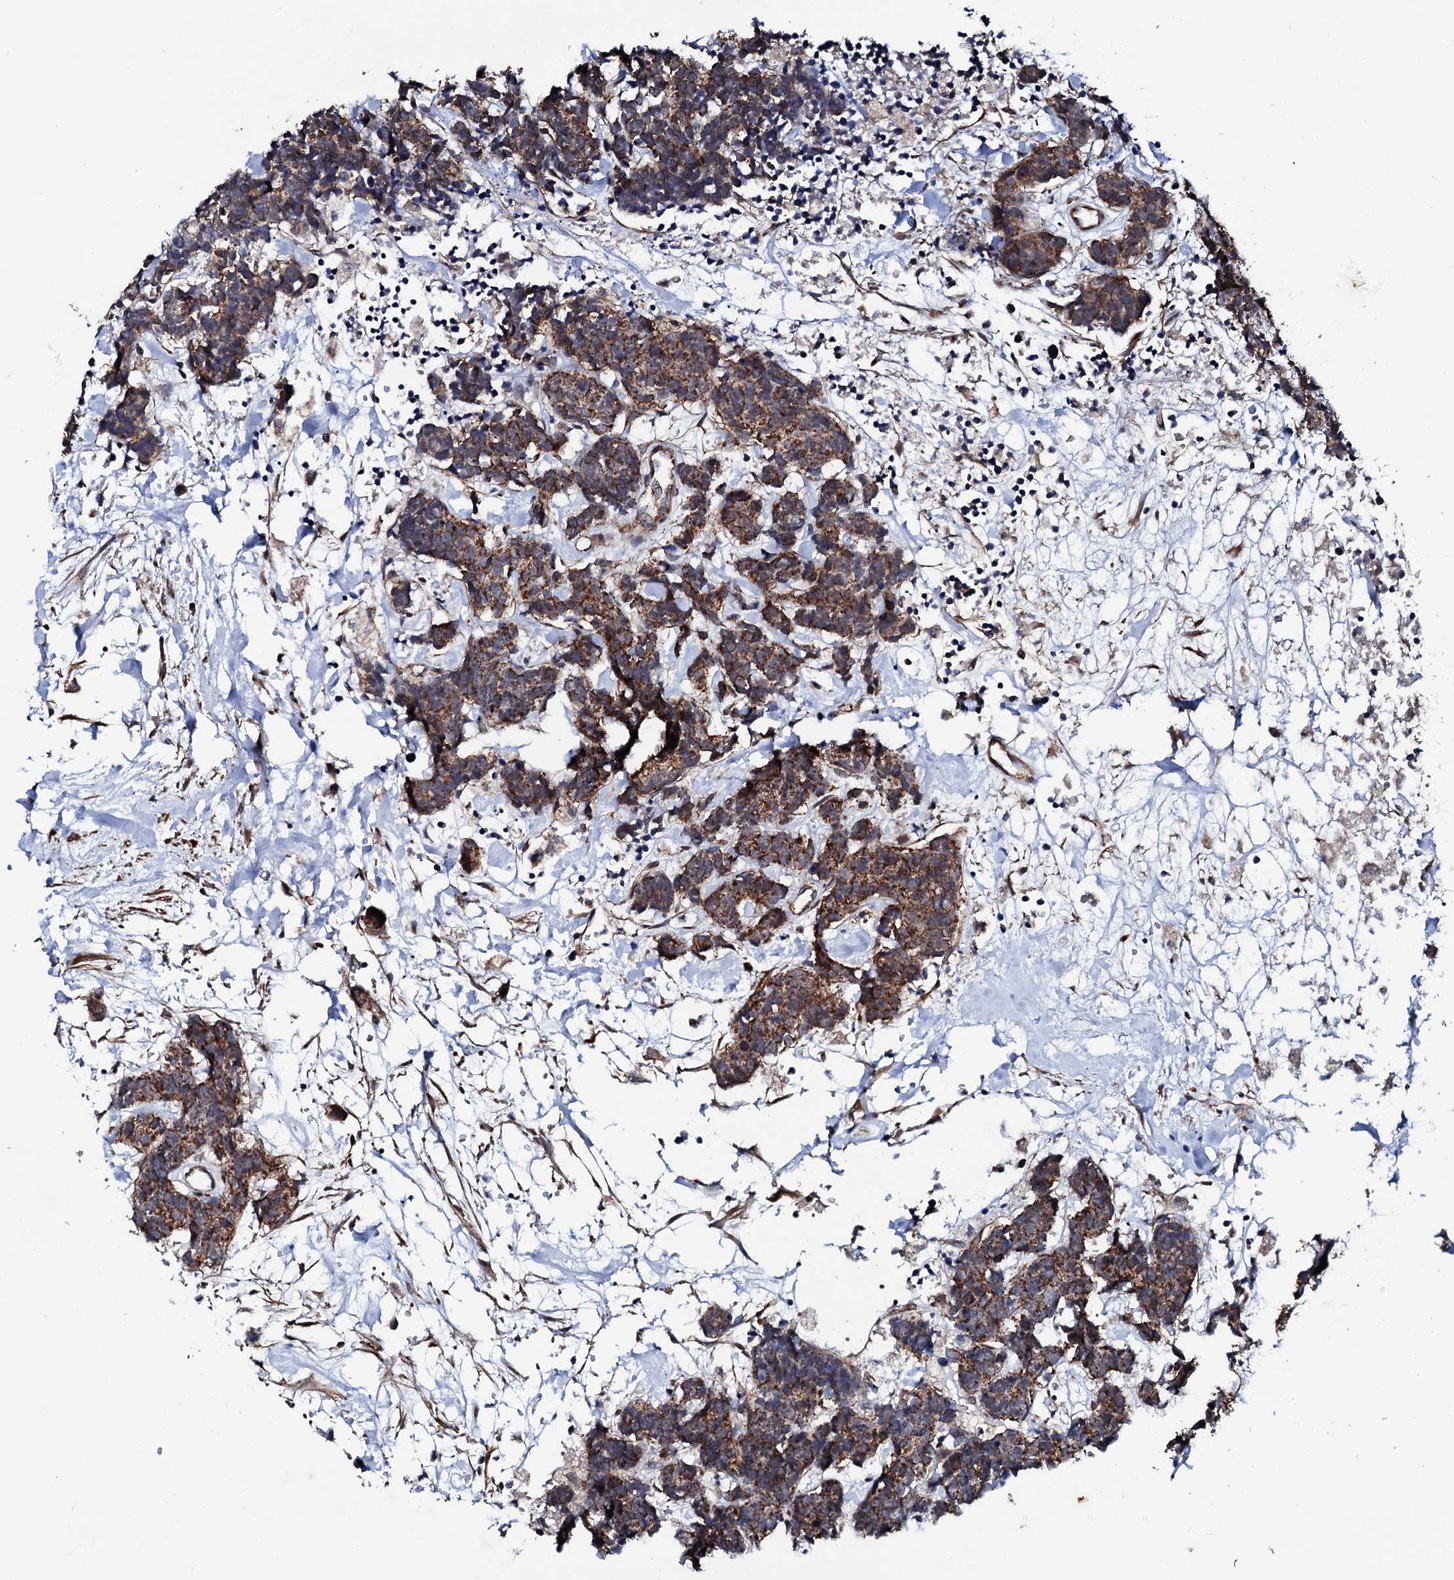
{"staining": {"intensity": "strong", "quantity": ">75%", "location": "cytoplasmic/membranous"}, "tissue": "carcinoid", "cell_type": "Tumor cells", "image_type": "cancer", "snomed": [{"axis": "morphology", "description": "Carcinoma, NOS"}, {"axis": "morphology", "description": "Carcinoid, malignant, NOS"}, {"axis": "topography", "description": "Urinary bladder"}], "caption": "Protein expression analysis of human carcinoid reveals strong cytoplasmic/membranous positivity in about >75% of tumor cells.", "gene": "MTIF3", "patient": {"sex": "male", "age": 57}}